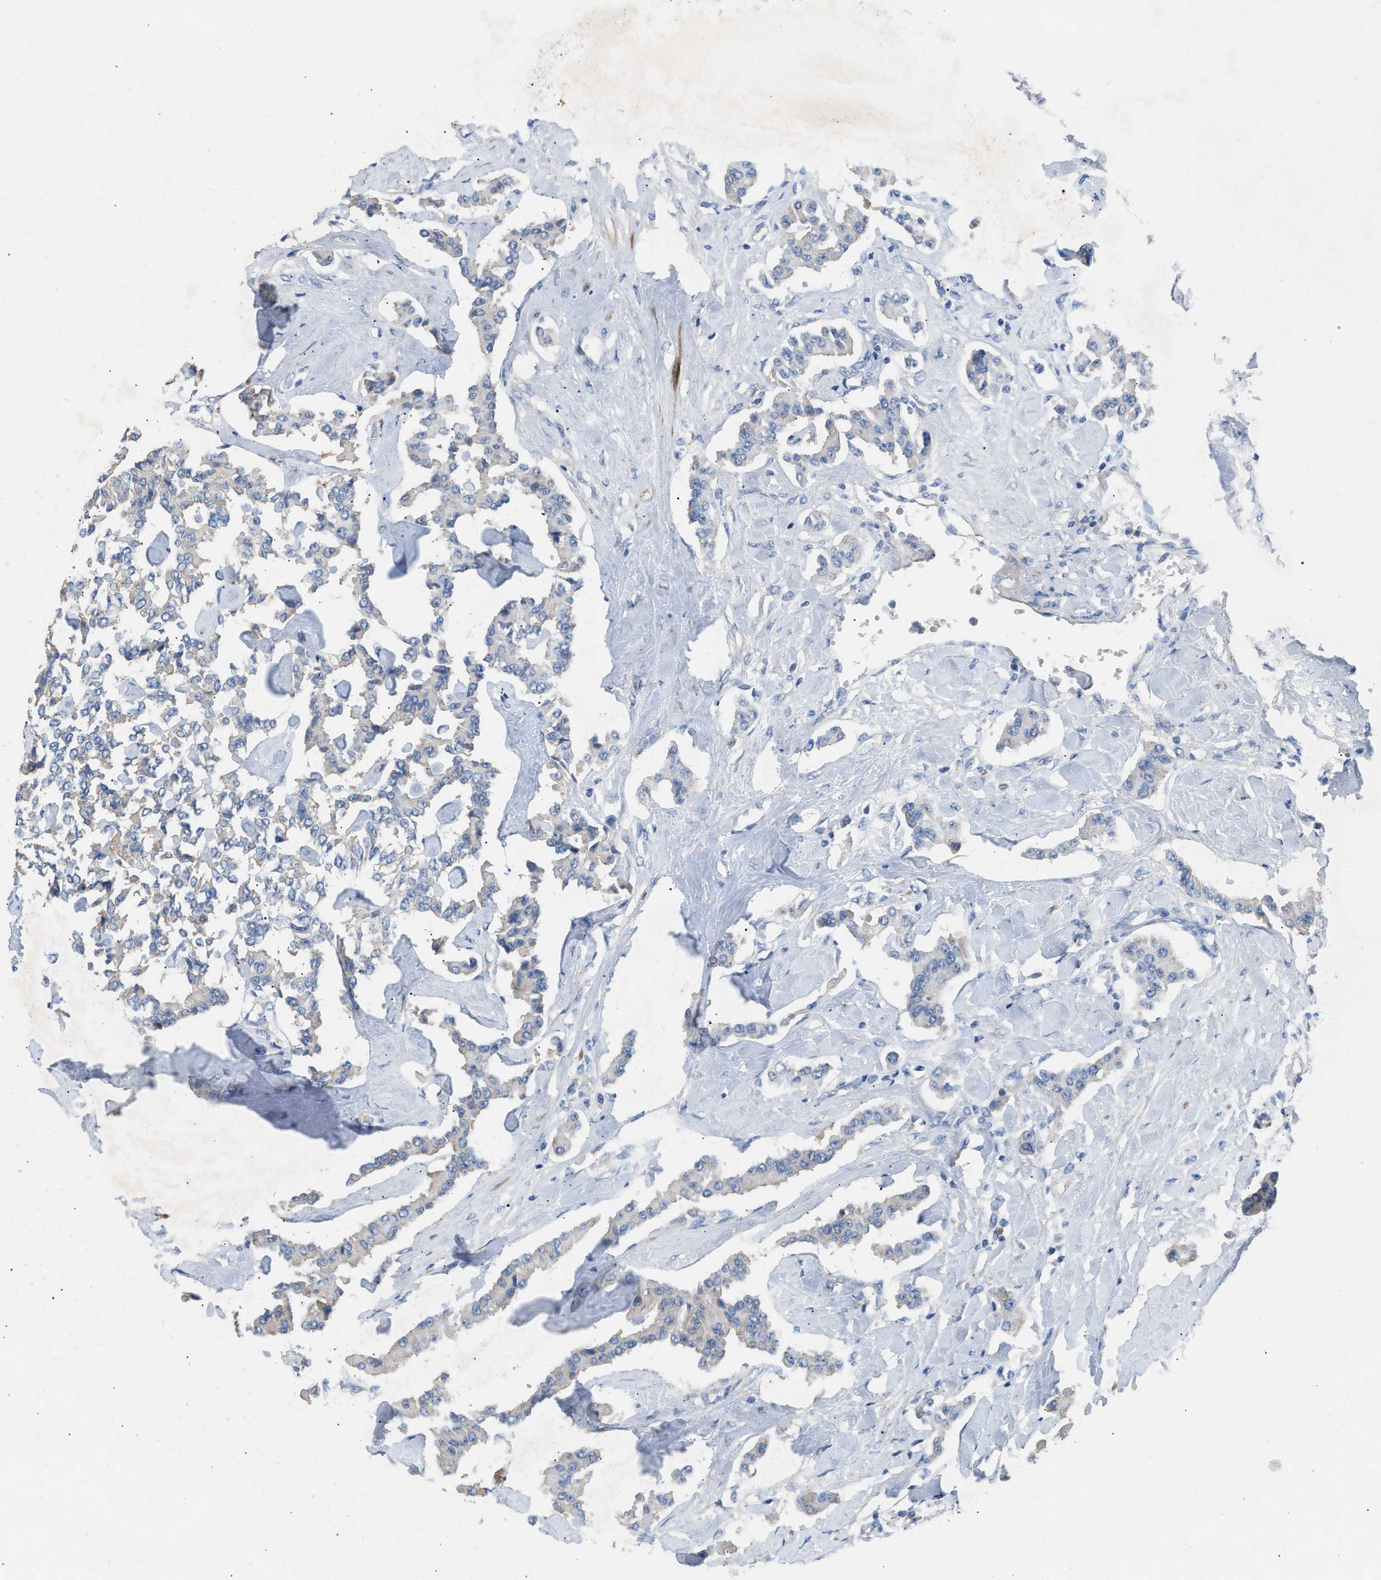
{"staining": {"intensity": "weak", "quantity": "<25%", "location": "cytoplasmic/membranous"}, "tissue": "carcinoid", "cell_type": "Tumor cells", "image_type": "cancer", "snomed": [{"axis": "morphology", "description": "Carcinoid, malignant, NOS"}, {"axis": "topography", "description": "Pancreas"}], "caption": "Tumor cells show no significant expression in carcinoid.", "gene": "AOAH", "patient": {"sex": "male", "age": 41}}